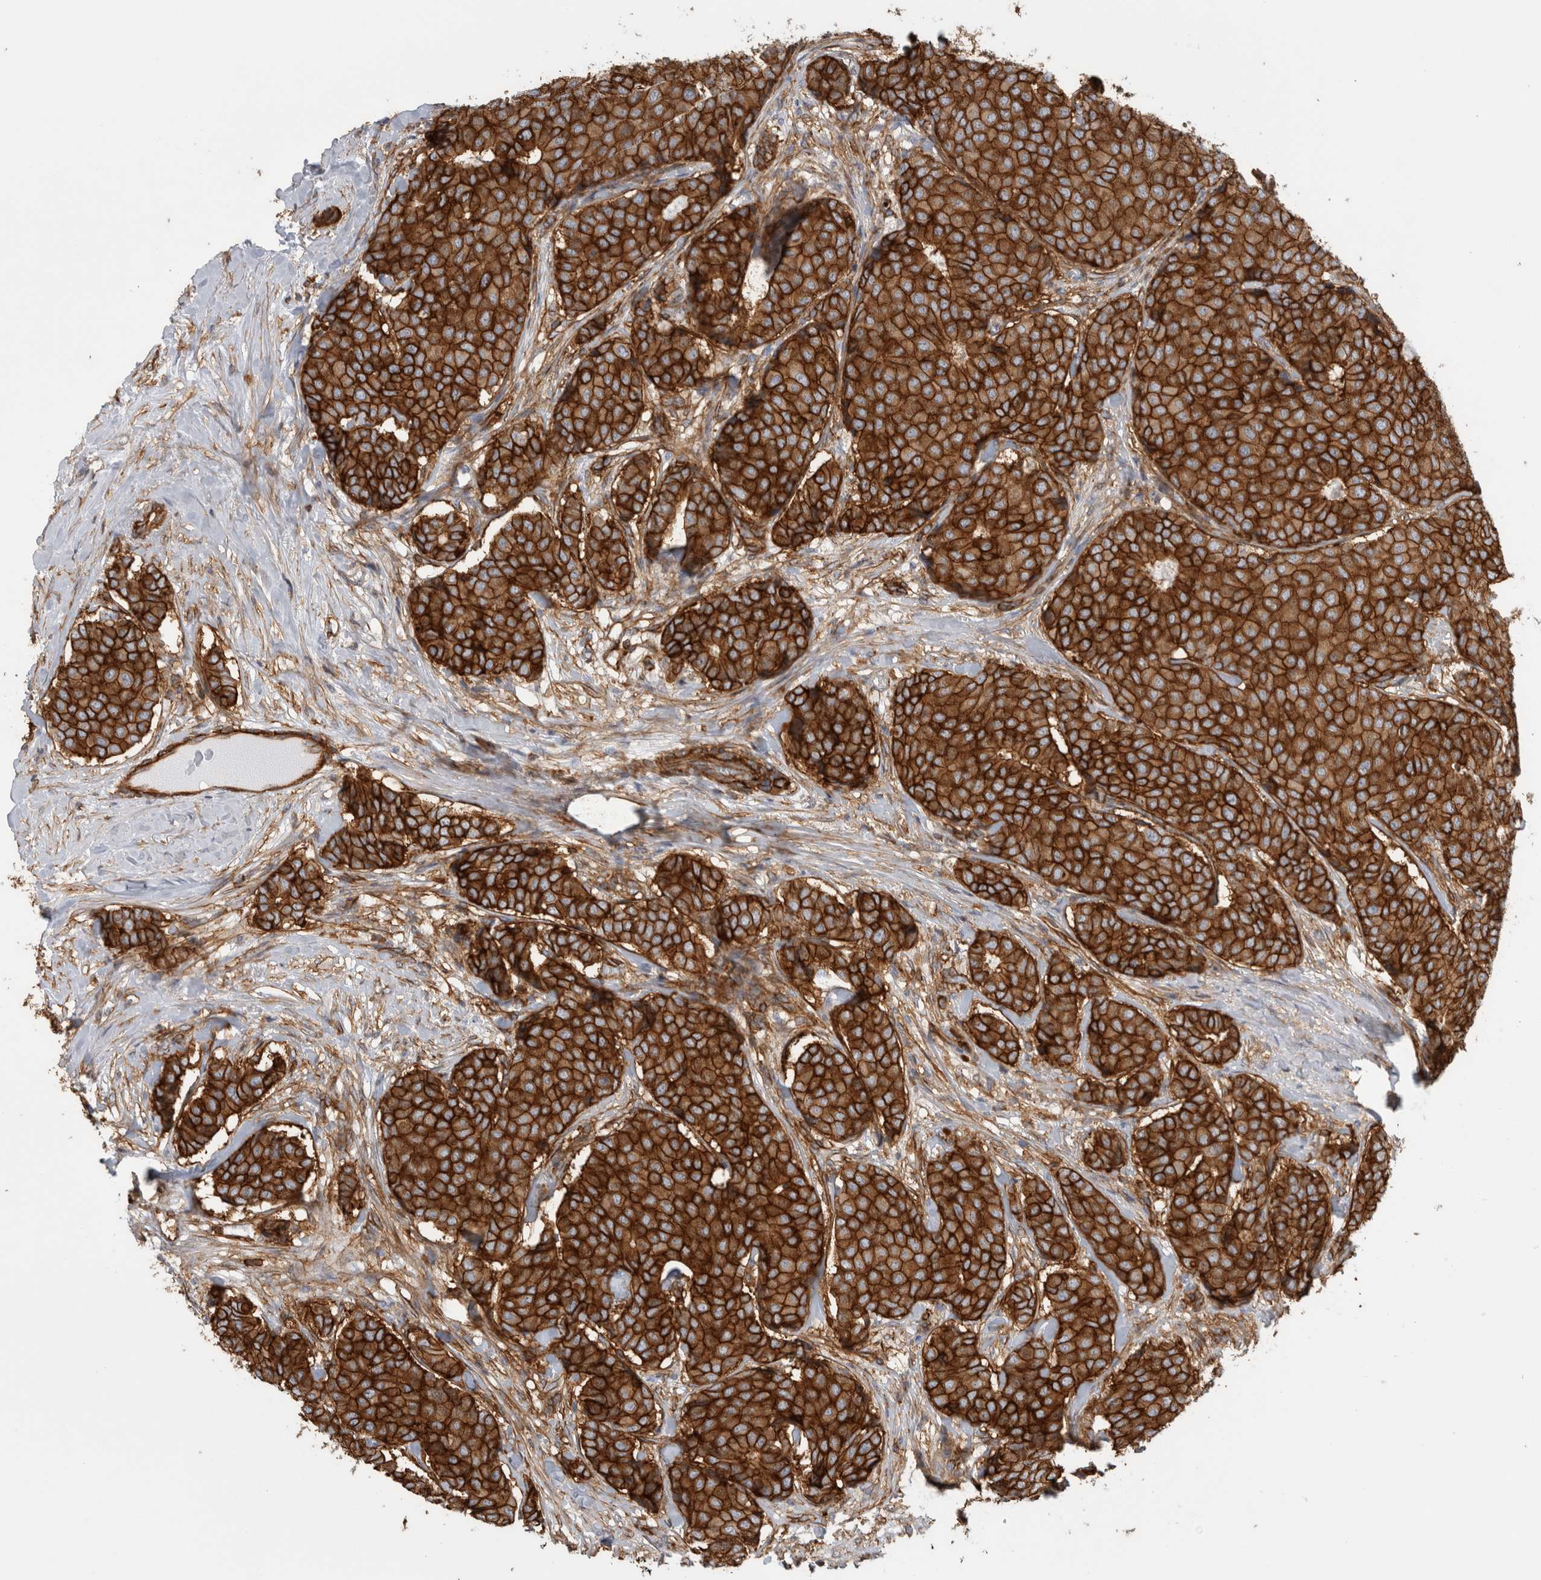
{"staining": {"intensity": "strong", "quantity": ">75%", "location": "cytoplasmic/membranous"}, "tissue": "breast cancer", "cell_type": "Tumor cells", "image_type": "cancer", "snomed": [{"axis": "morphology", "description": "Duct carcinoma"}, {"axis": "topography", "description": "Breast"}], "caption": "Protein staining by immunohistochemistry reveals strong cytoplasmic/membranous staining in about >75% of tumor cells in breast cancer (invasive ductal carcinoma). (DAB (3,3'-diaminobenzidine) IHC, brown staining for protein, blue staining for nuclei).", "gene": "AHNAK", "patient": {"sex": "female", "age": 75}}